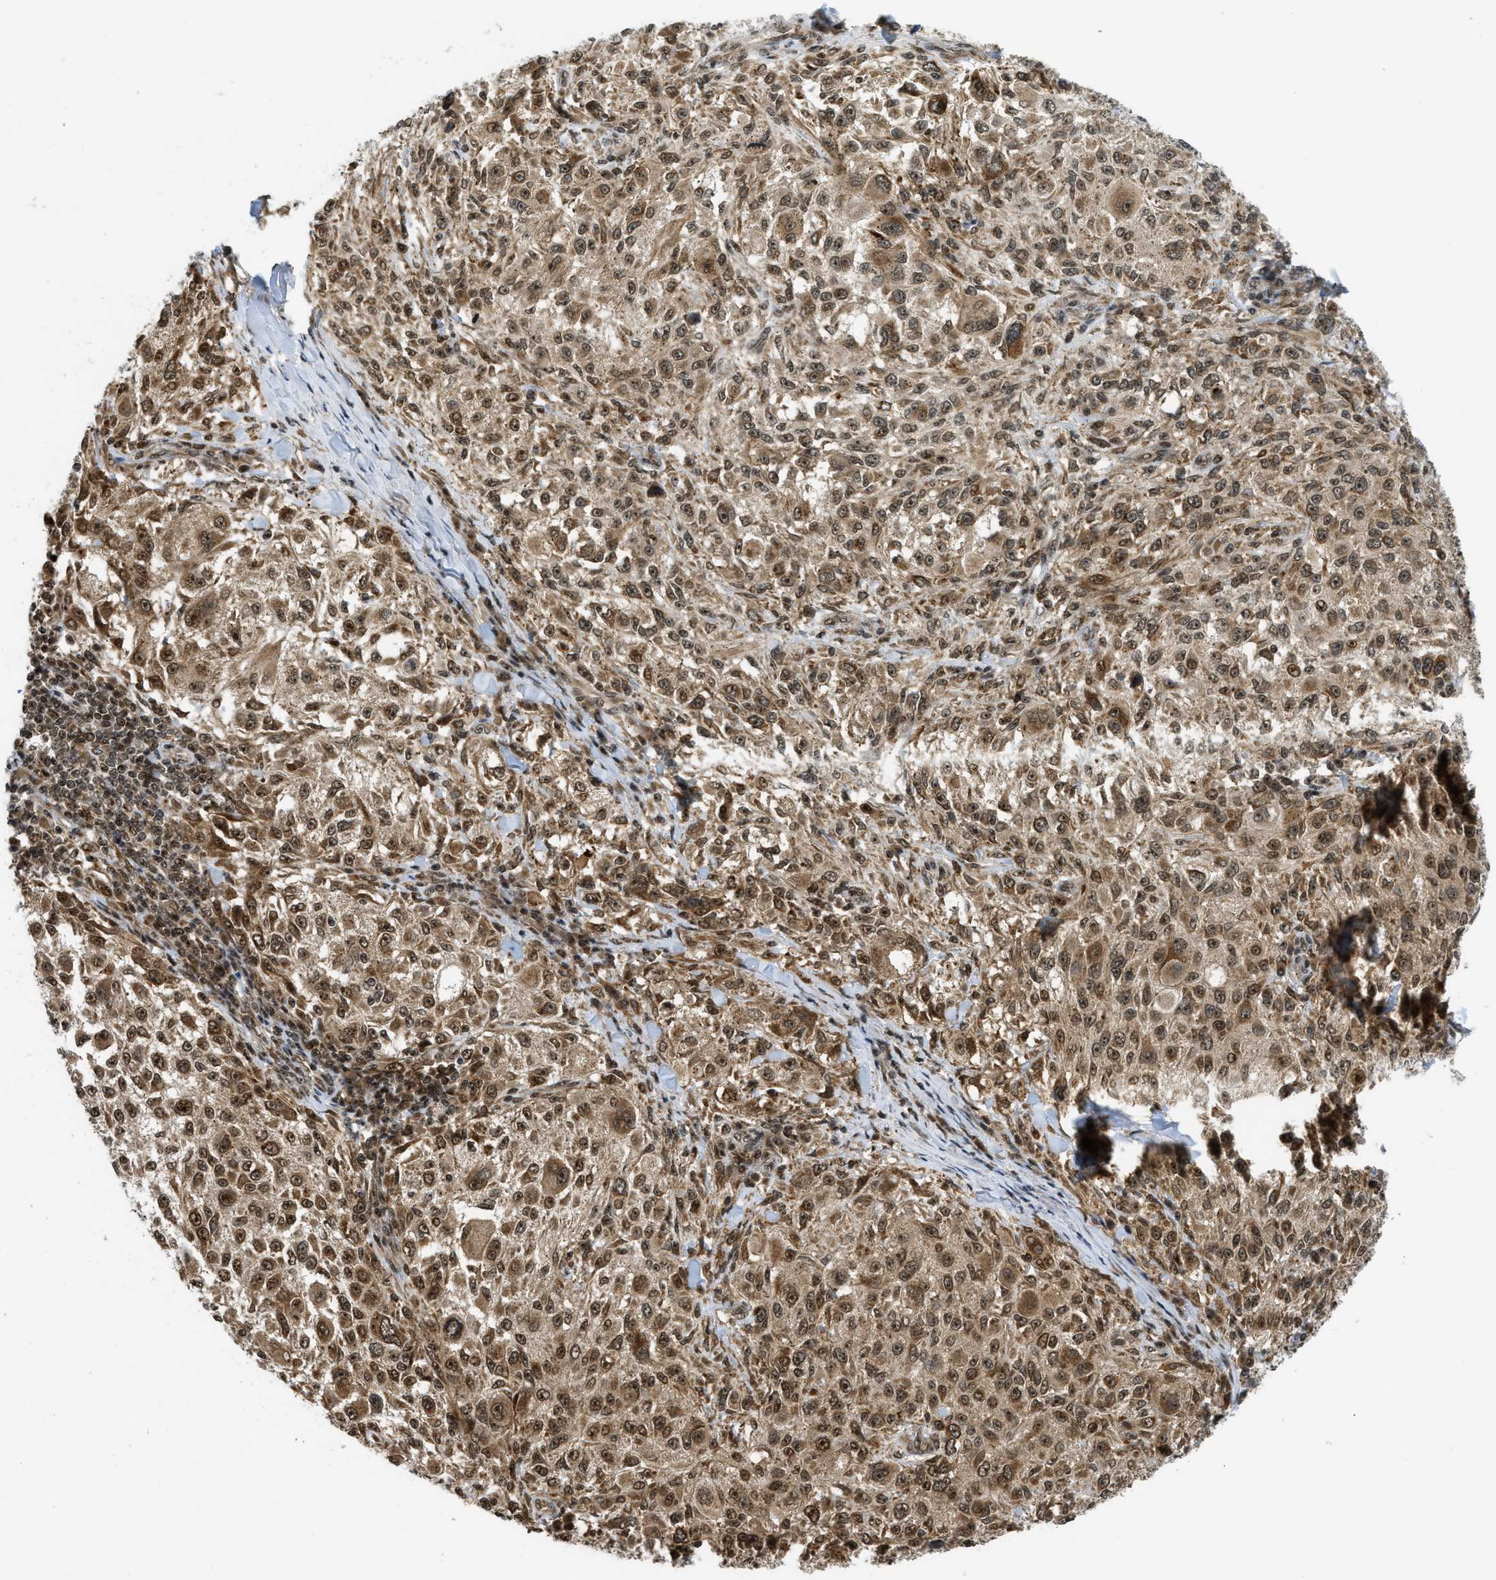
{"staining": {"intensity": "moderate", "quantity": ">75%", "location": "cytoplasmic/membranous,nuclear"}, "tissue": "melanoma", "cell_type": "Tumor cells", "image_type": "cancer", "snomed": [{"axis": "morphology", "description": "Necrosis, NOS"}, {"axis": "morphology", "description": "Malignant melanoma, NOS"}, {"axis": "topography", "description": "Skin"}], "caption": "Immunohistochemical staining of melanoma exhibits medium levels of moderate cytoplasmic/membranous and nuclear protein staining in about >75% of tumor cells.", "gene": "TACC1", "patient": {"sex": "female", "age": 87}}